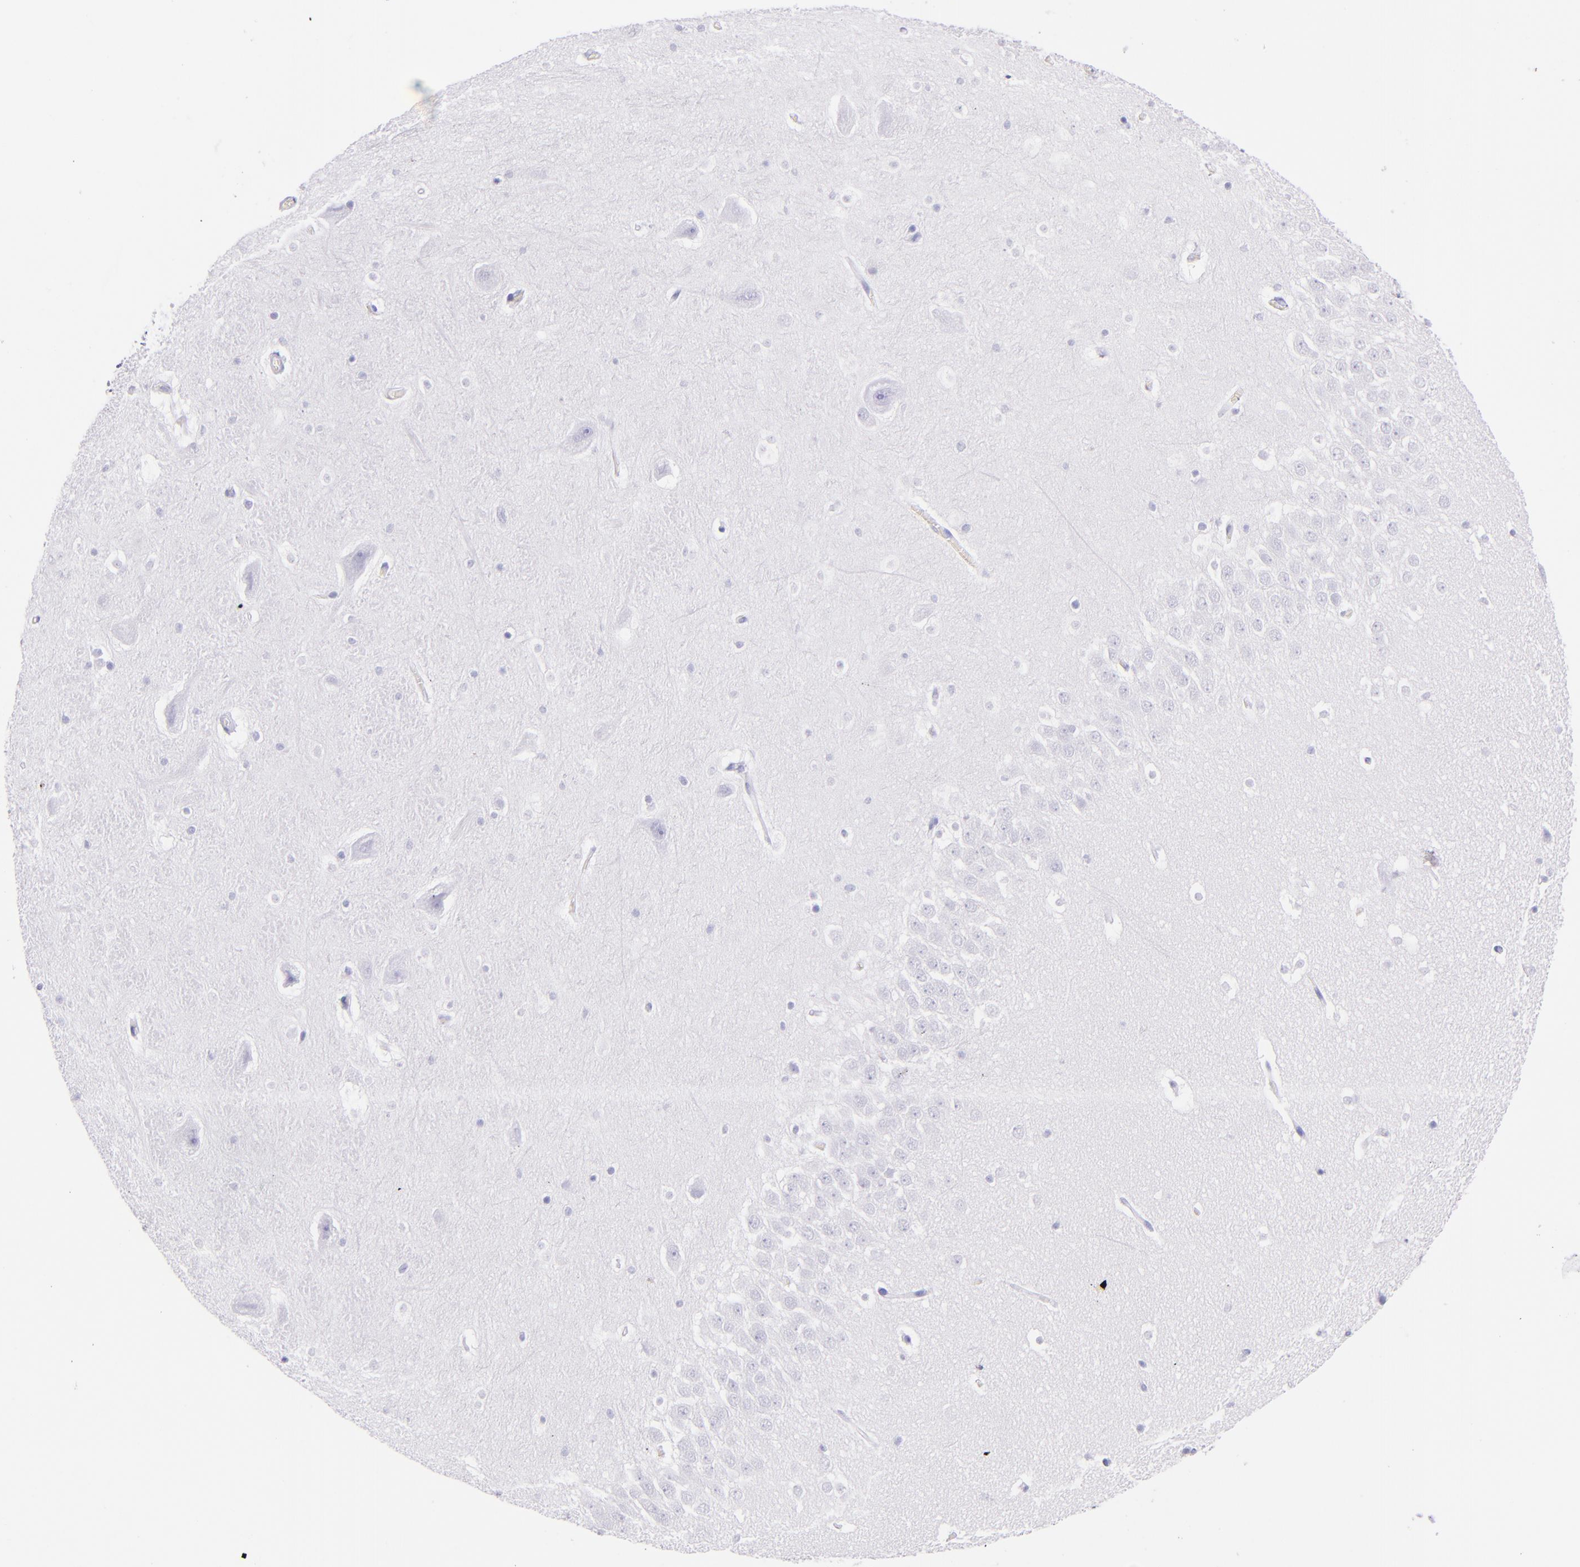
{"staining": {"intensity": "negative", "quantity": "none", "location": "none"}, "tissue": "hippocampus", "cell_type": "Glial cells", "image_type": "normal", "snomed": [{"axis": "morphology", "description": "Normal tissue, NOS"}, {"axis": "topography", "description": "Hippocampus"}], "caption": "An image of hippocampus stained for a protein displays no brown staining in glial cells.", "gene": "SFTPB", "patient": {"sex": "male", "age": 45}}